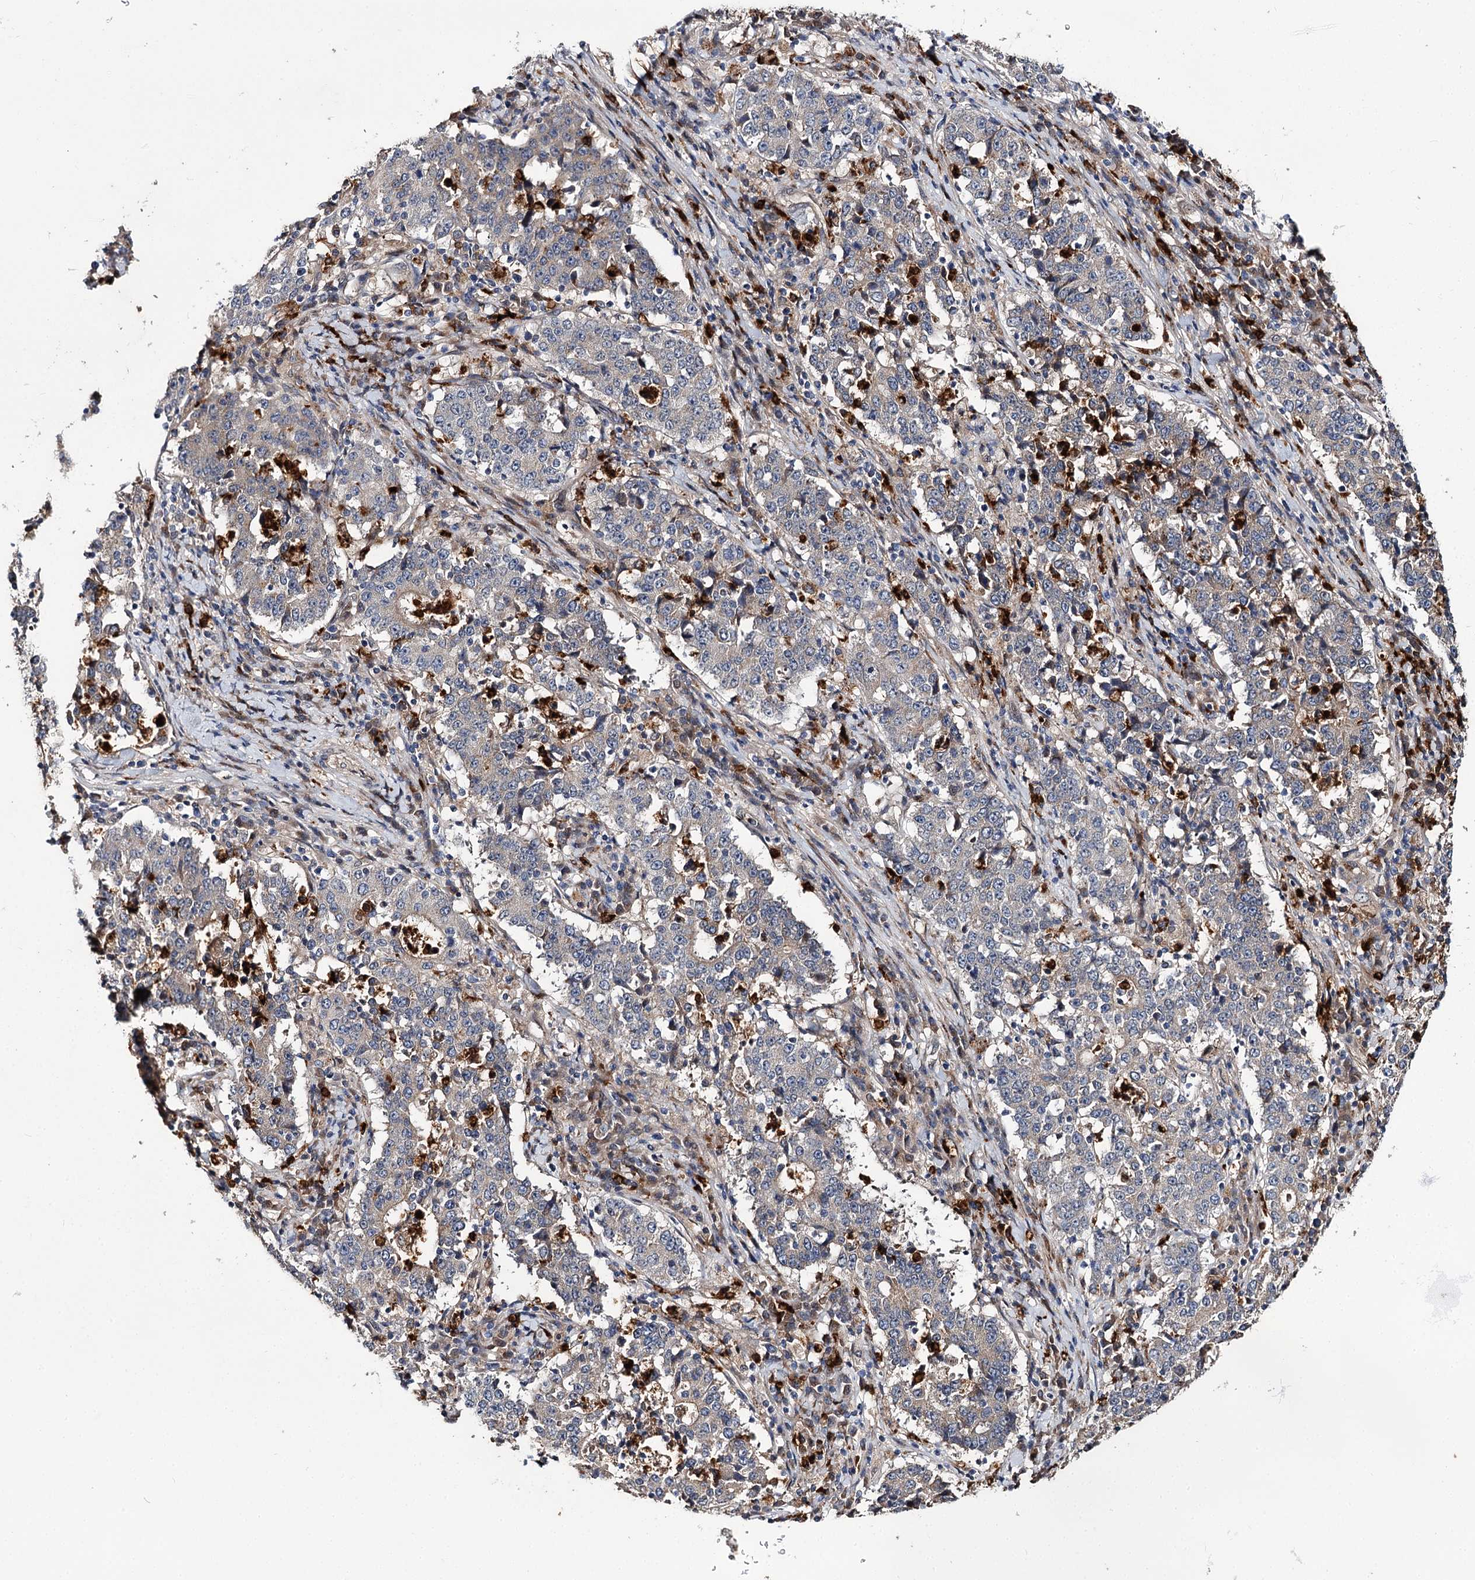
{"staining": {"intensity": "negative", "quantity": "none", "location": "none"}, "tissue": "stomach cancer", "cell_type": "Tumor cells", "image_type": "cancer", "snomed": [{"axis": "morphology", "description": "Adenocarcinoma, NOS"}, {"axis": "topography", "description": "Stomach"}], "caption": "Histopathology image shows no significant protein positivity in tumor cells of stomach cancer (adenocarcinoma). (DAB immunohistochemistry (IHC) visualized using brightfield microscopy, high magnification).", "gene": "MINDY3", "patient": {"sex": "male", "age": 59}}